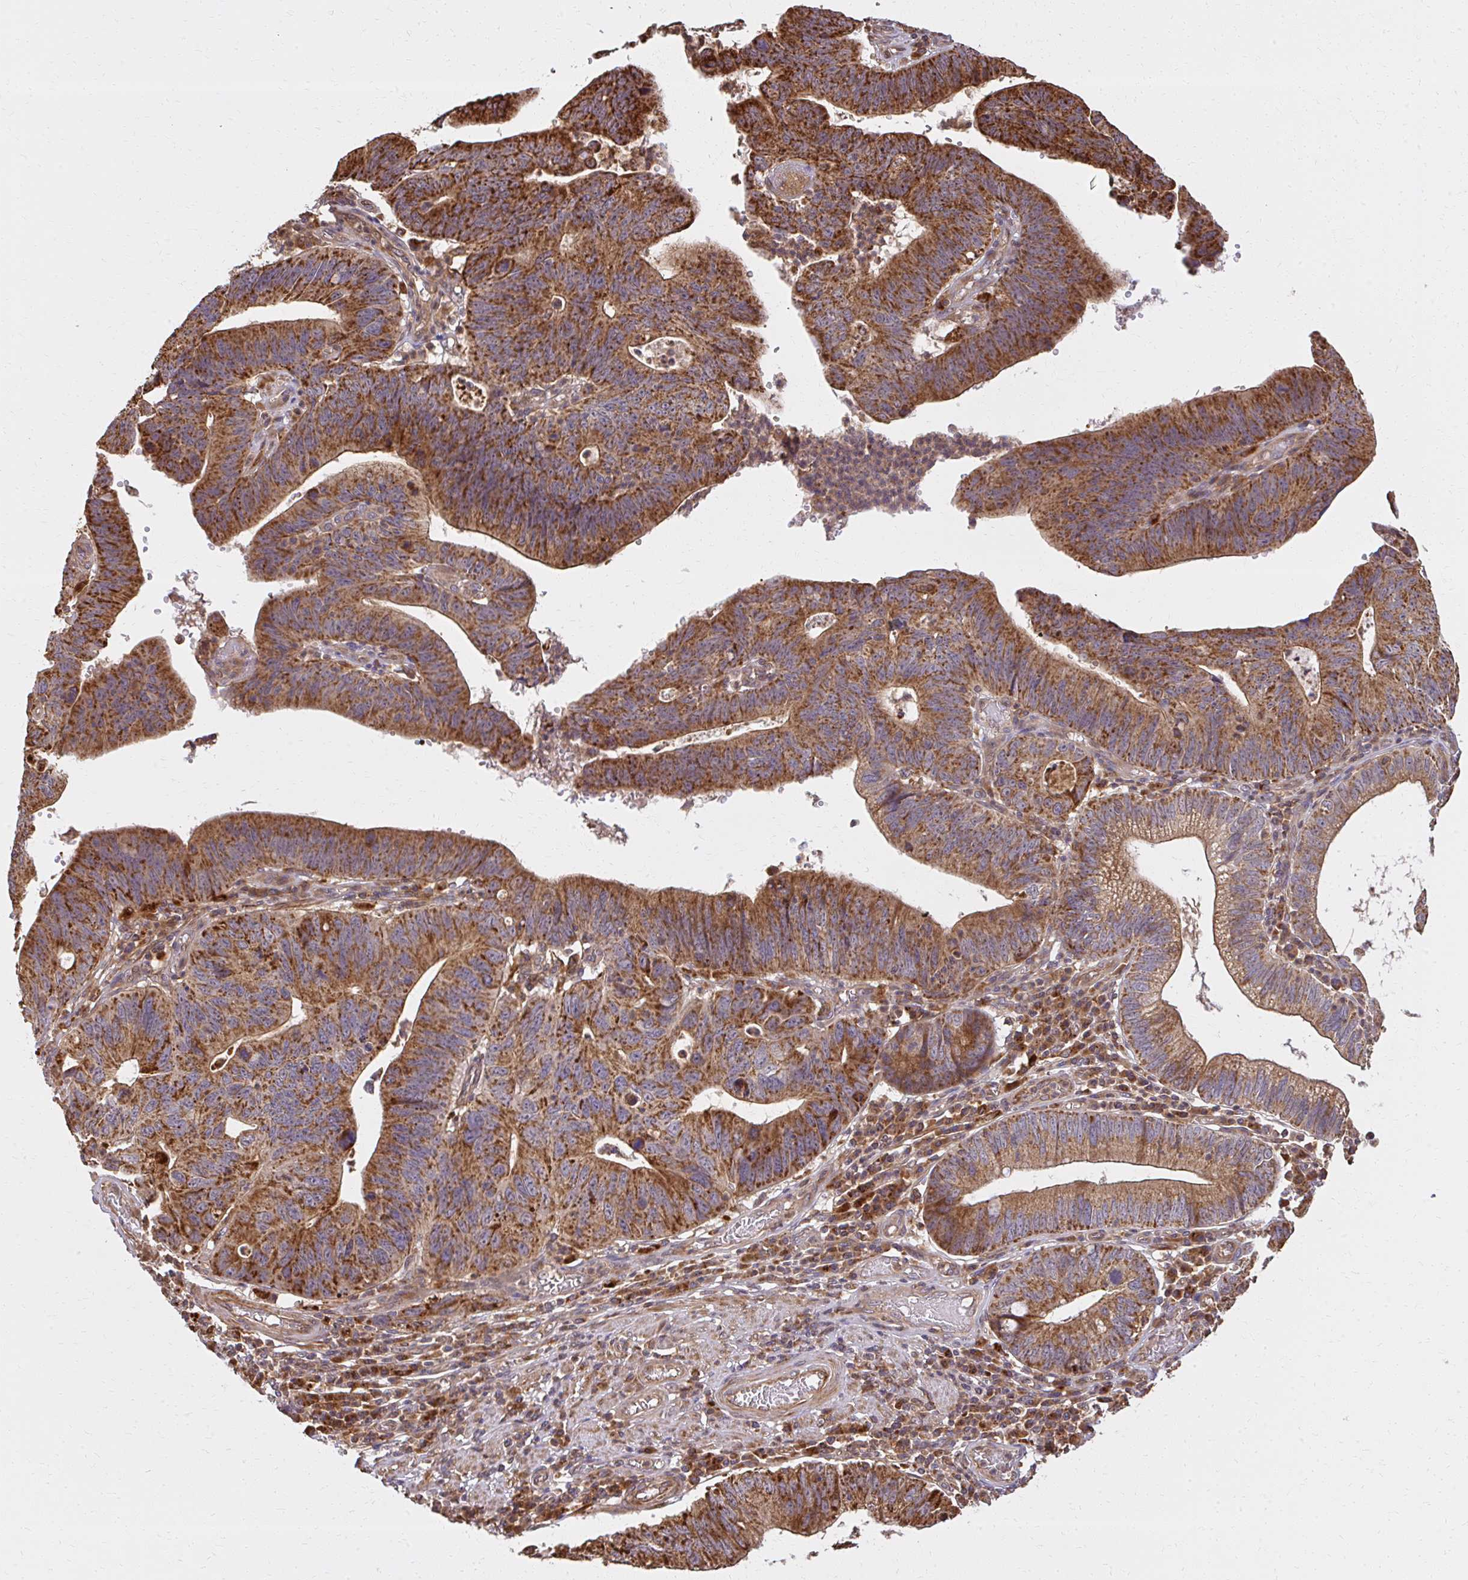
{"staining": {"intensity": "strong", "quantity": ">75%", "location": "cytoplasmic/membranous"}, "tissue": "stomach cancer", "cell_type": "Tumor cells", "image_type": "cancer", "snomed": [{"axis": "morphology", "description": "Adenocarcinoma, NOS"}, {"axis": "topography", "description": "Stomach"}], "caption": "Stomach cancer was stained to show a protein in brown. There is high levels of strong cytoplasmic/membranous positivity in about >75% of tumor cells.", "gene": "GNS", "patient": {"sex": "male", "age": 59}}